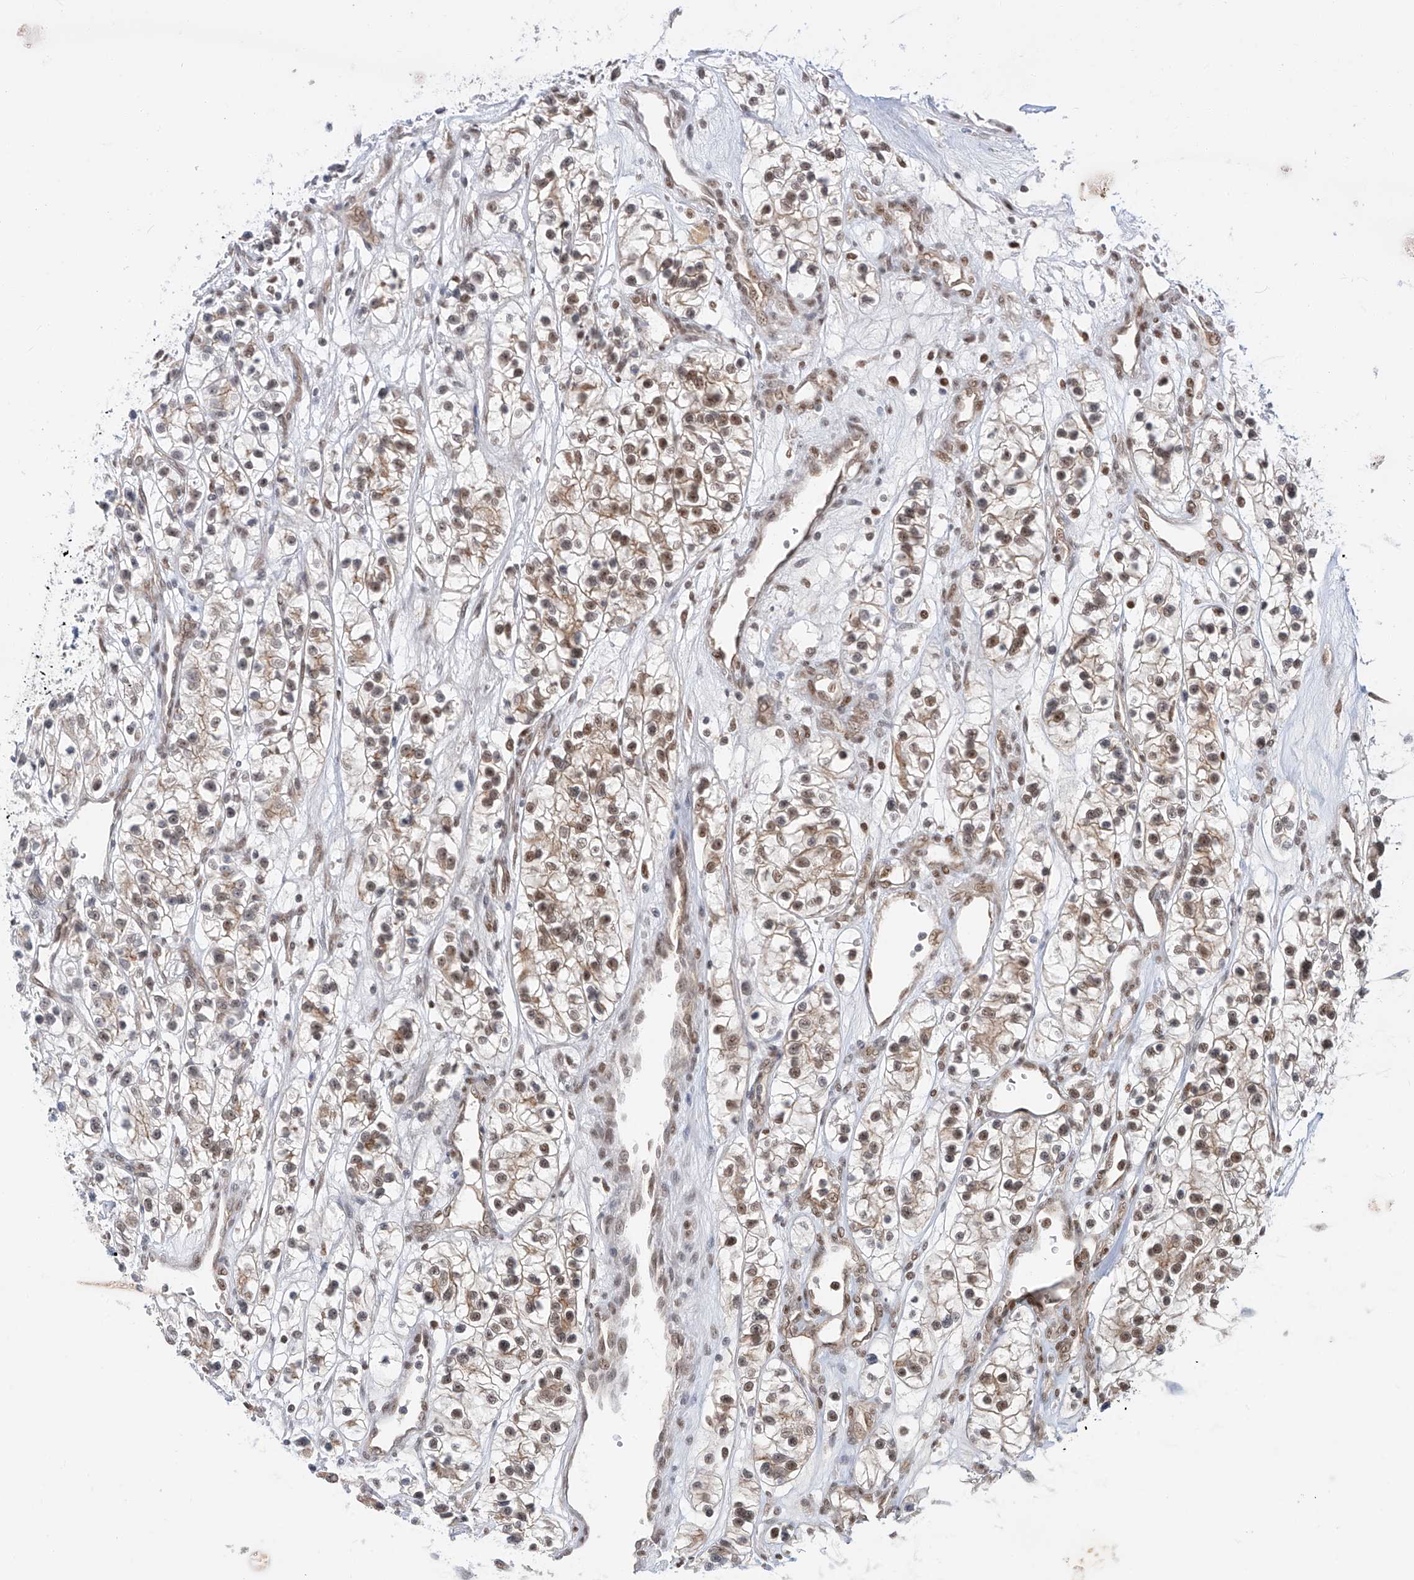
{"staining": {"intensity": "weak", "quantity": "25%-75%", "location": "nuclear"}, "tissue": "renal cancer", "cell_type": "Tumor cells", "image_type": "cancer", "snomed": [{"axis": "morphology", "description": "Adenocarcinoma, NOS"}, {"axis": "topography", "description": "Kidney"}], "caption": "Immunohistochemical staining of renal cancer (adenocarcinoma) shows weak nuclear protein positivity in approximately 25%-75% of tumor cells.", "gene": "POGK", "patient": {"sex": "female", "age": 57}}